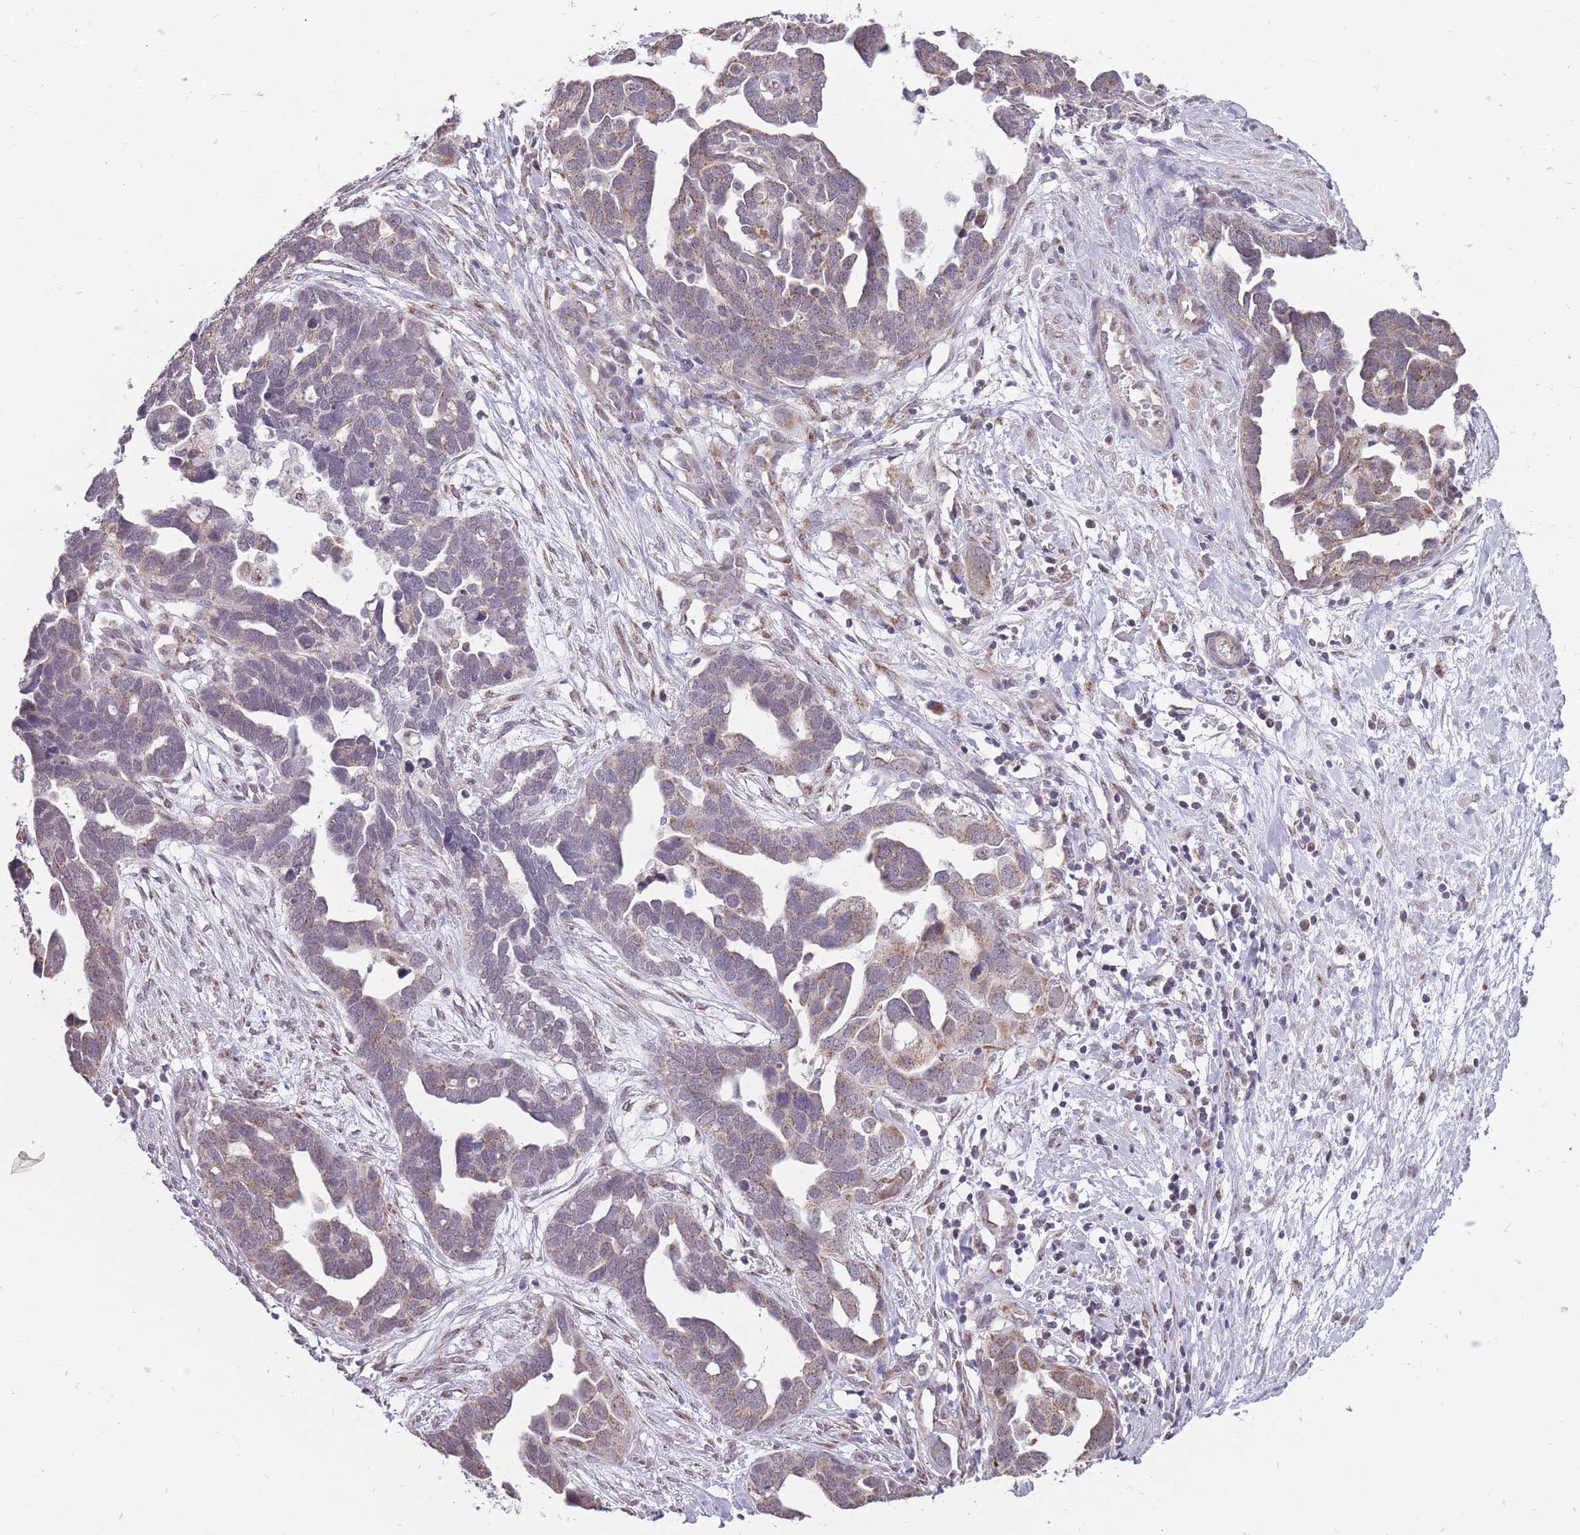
{"staining": {"intensity": "weak", "quantity": "<25%", "location": "cytoplasmic/membranous"}, "tissue": "ovarian cancer", "cell_type": "Tumor cells", "image_type": "cancer", "snomed": [{"axis": "morphology", "description": "Cystadenocarcinoma, serous, NOS"}, {"axis": "topography", "description": "Ovary"}], "caption": "Immunohistochemical staining of human ovarian cancer (serous cystadenocarcinoma) exhibits no significant positivity in tumor cells. The staining is performed using DAB (3,3'-diaminobenzidine) brown chromogen with nuclei counter-stained in using hematoxylin.", "gene": "NELL1", "patient": {"sex": "female", "age": 54}}